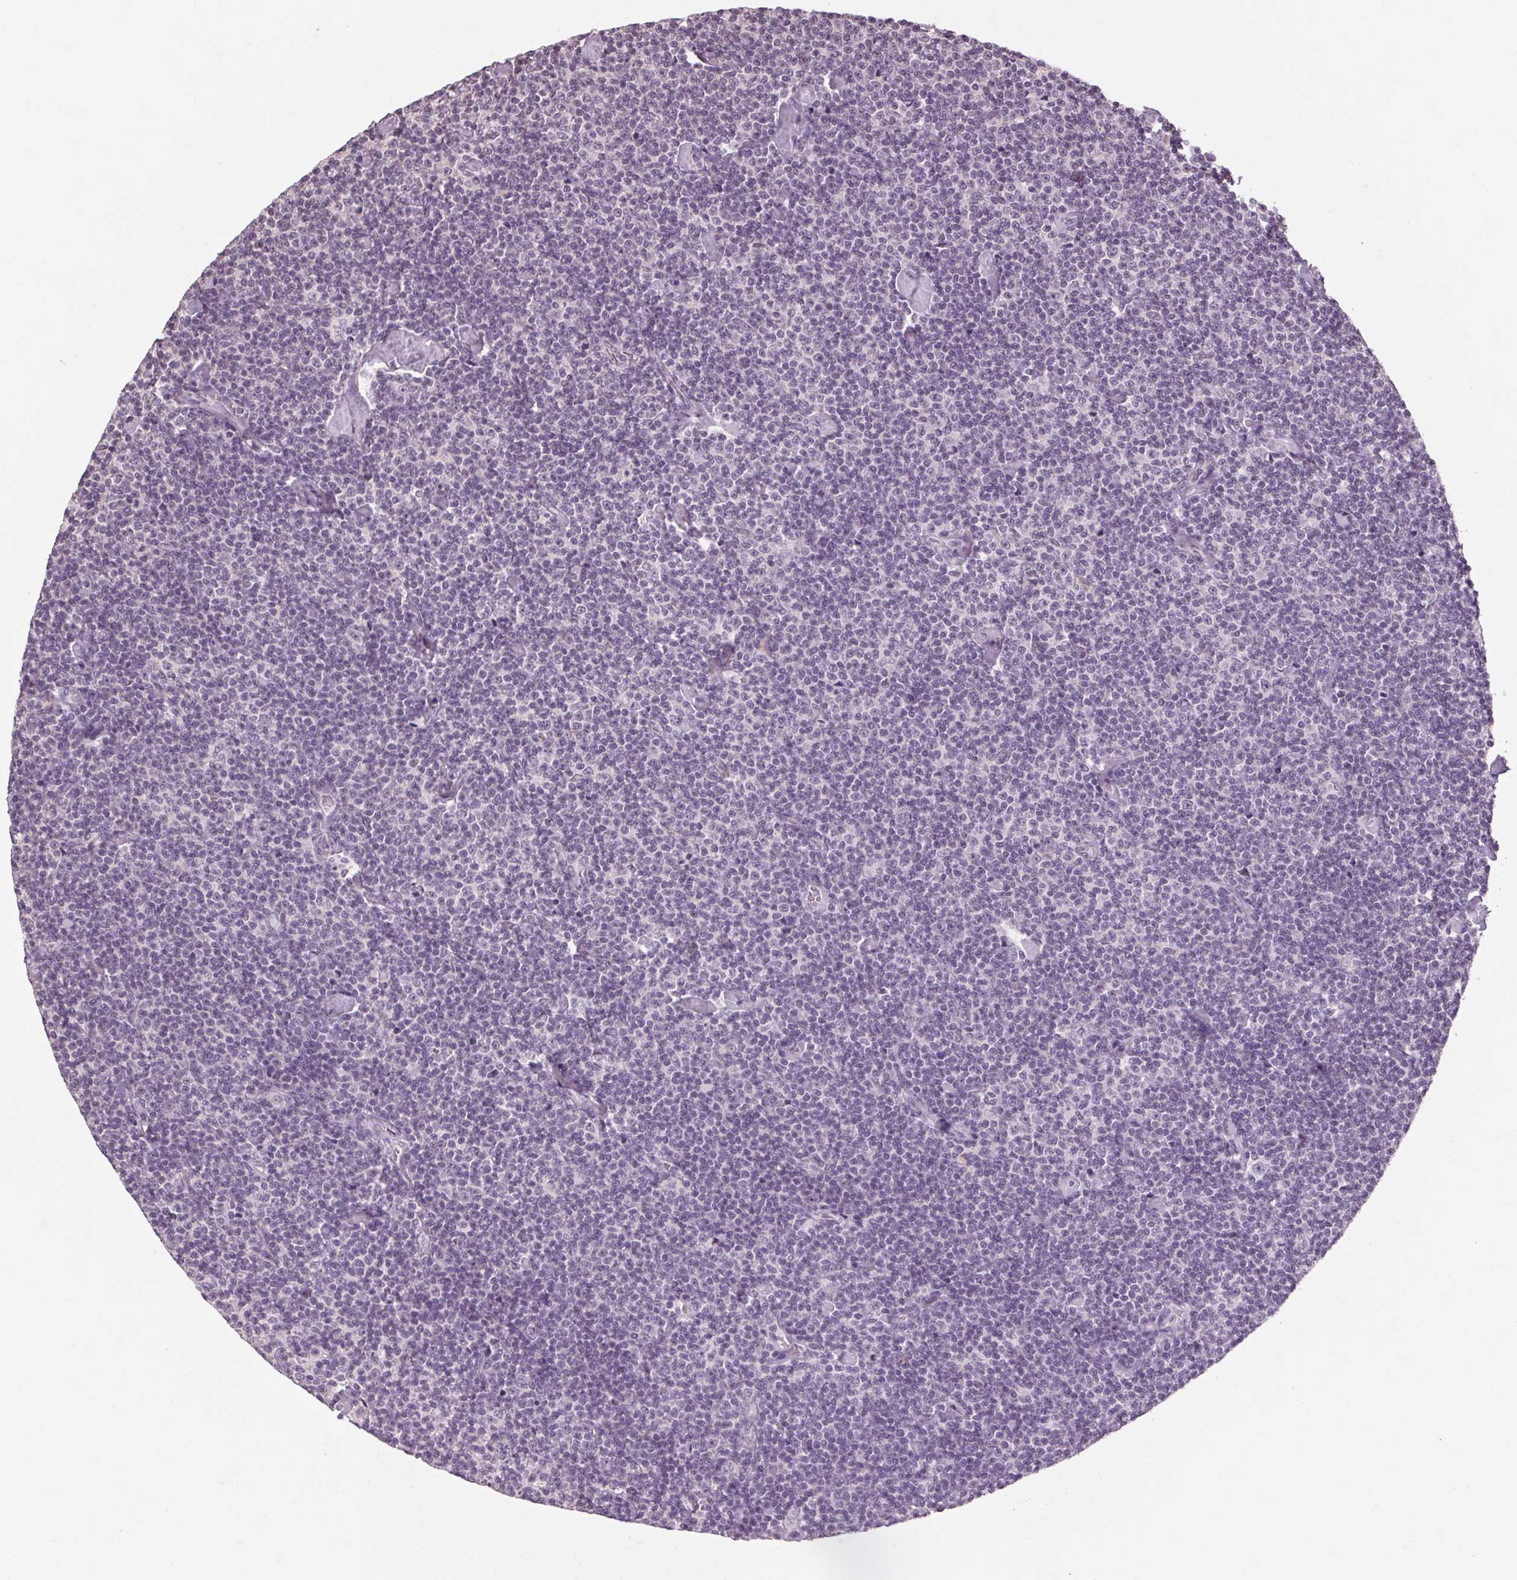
{"staining": {"intensity": "negative", "quantity": "none", "location": "none"}, "tissue": "lymphoma", "cell_type": "Tumor cells", "image_type": "cancer", "snomed": [{"axis": "morphology", "description": "Malignant lymphoma, non-Hodgkin's type, Low grade"}, {"axis": "topography", "description": "Lymph node"}], "caption": "This is an IHC histopathology image of lymphoma. There is no positivity in tumor cells.", "gene": "POMC", "patient": {"sex": "male", "age": 81}}